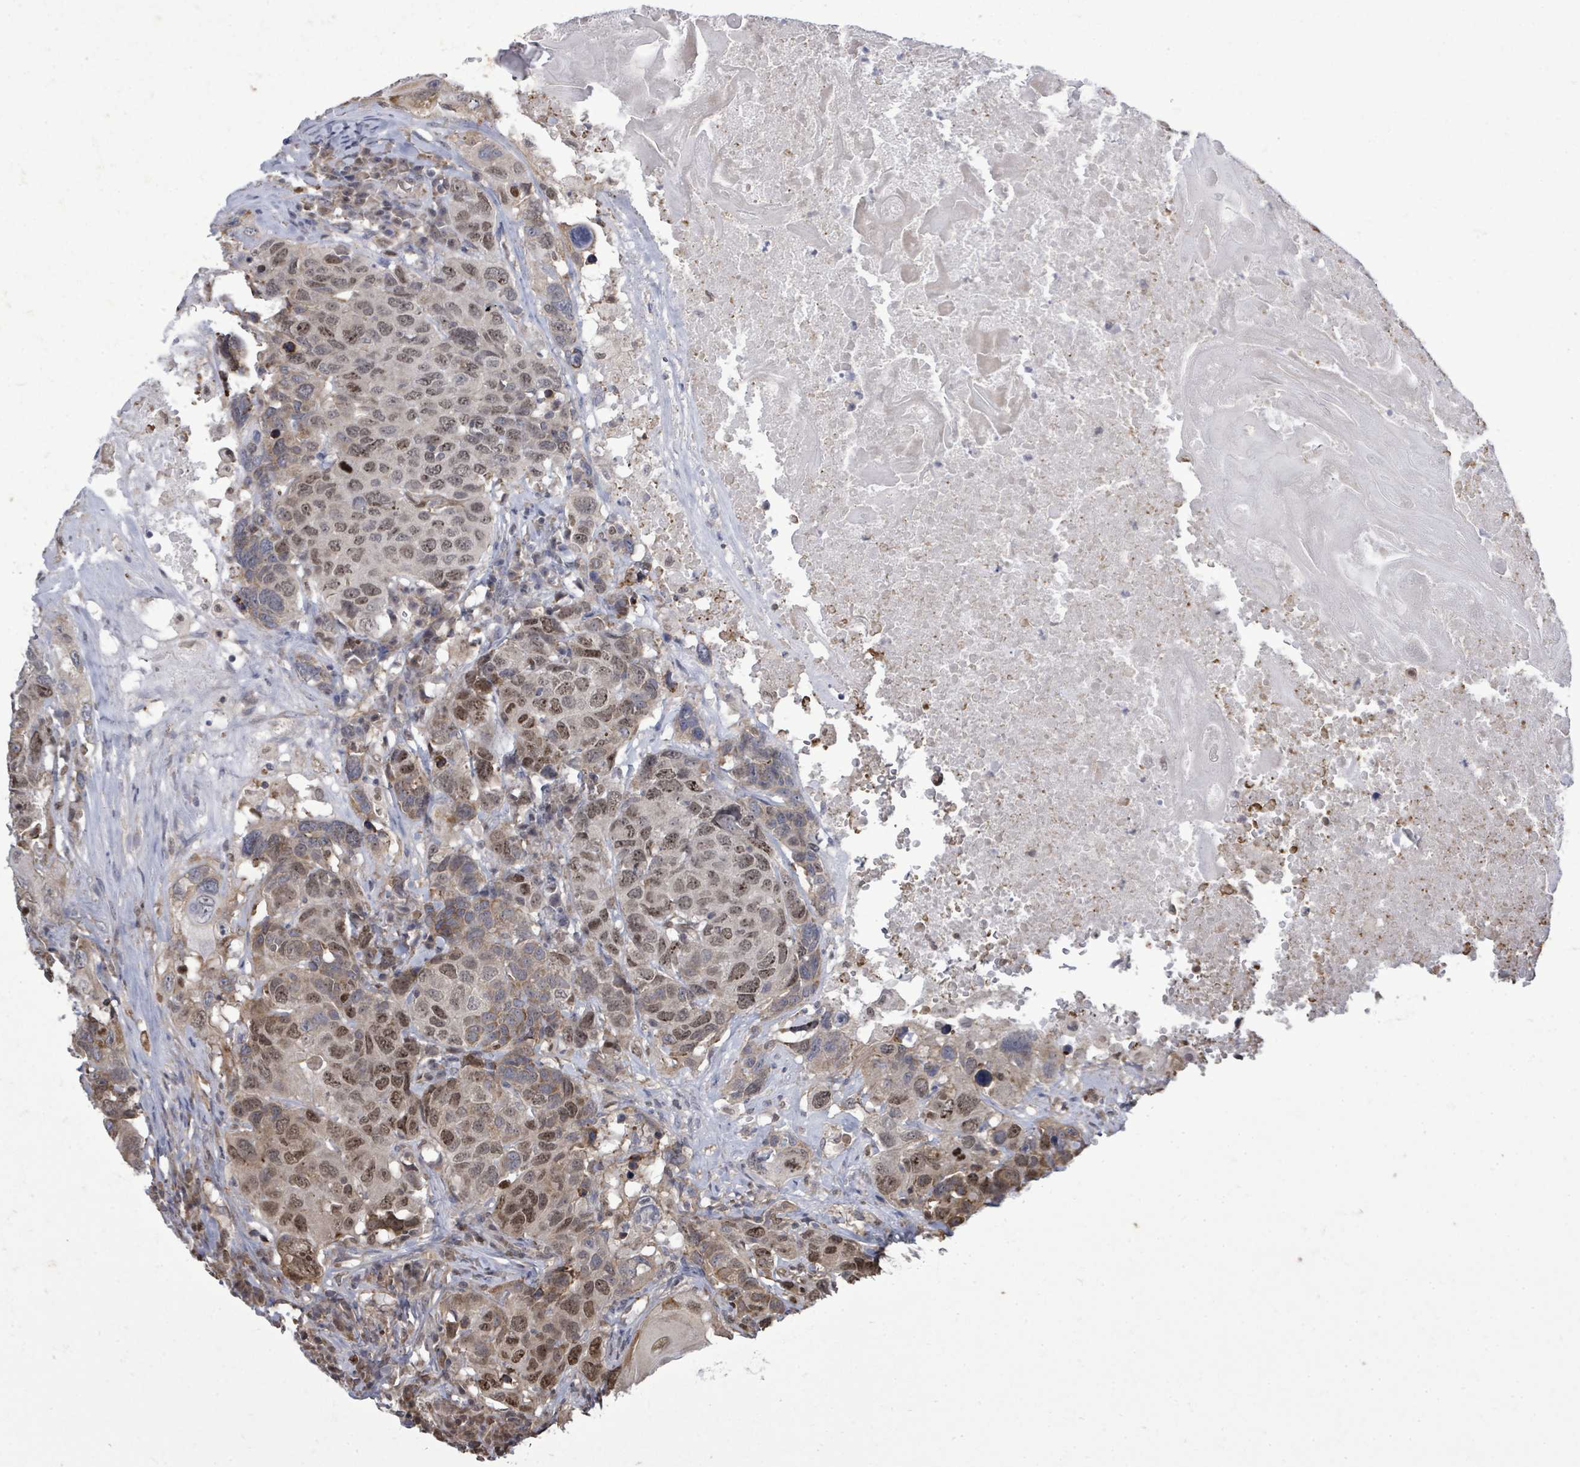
{"staining": {"intensity": "moderate", "quantity": ">75%", "location": "nuclear"}, "tissue": "head and neck cancer", "cell_type": "Tumor cells", "image_type": "cancer", "snomed": [{"axis": "morphology", "description": "Squamous cell carcinoma, NOS"}, {"axis": "topography", "description": "Head-Neck"}], "caption": "An image of human head and neck cancer (squamous cell carcinoma) stained for a protein demonstrates moderate nuclear brown staining in tumor cells.", "gene": "PAPSS1", "patient": {"sex": "male", "age": 66}}